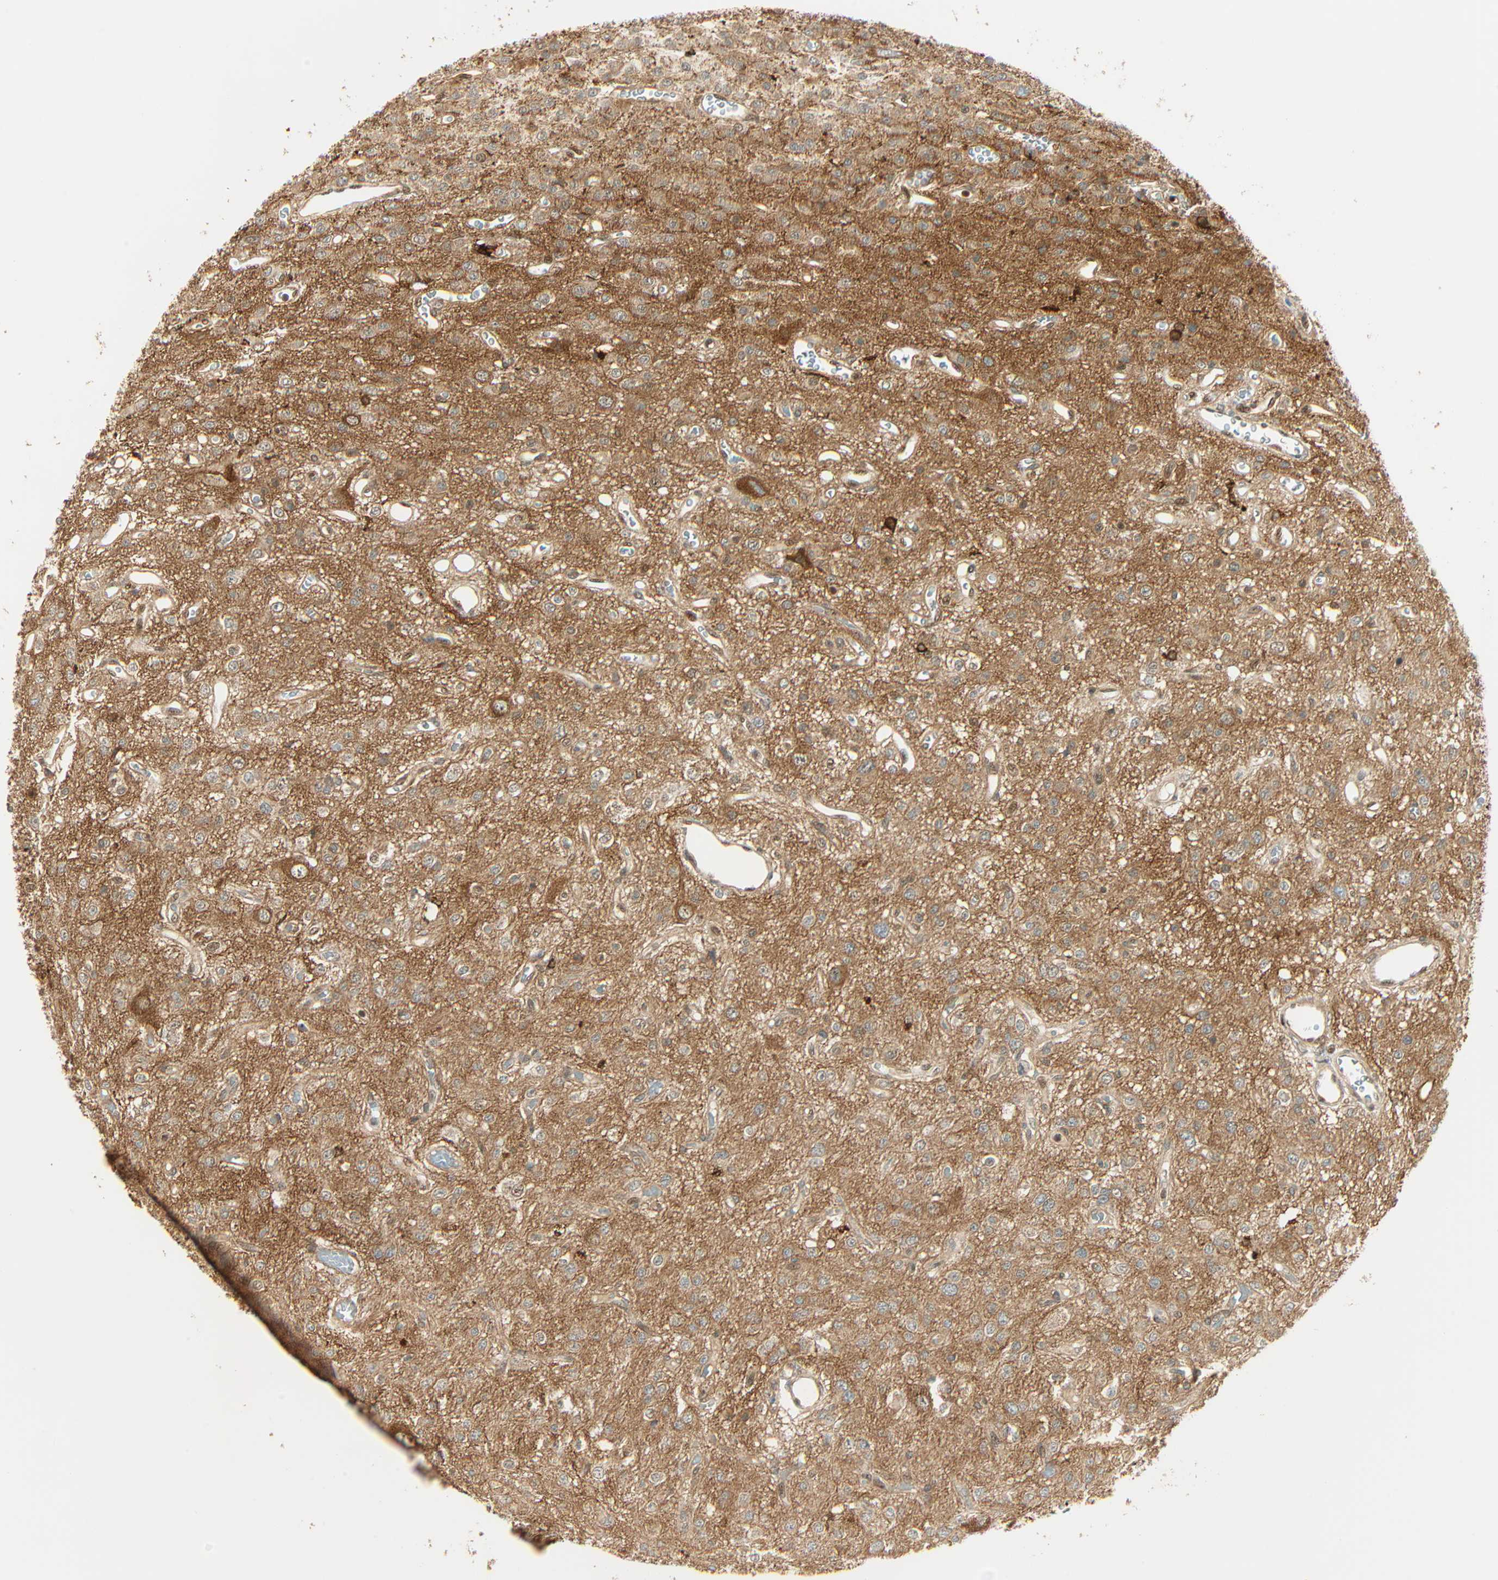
{"staining": {"intensity": "moderate", "quantity": ">75%", "location": "cytoplasmic/membranous"}, "tissue": "glioma", "cell_type": "Tumor cells", "image_type": "cancer", "snomed": [{"axis": "morphology", "description": "Glioma, malignant, Low grade"}, {"axis": "topography", "description": "Brain"}], "caption": "Glioma stained with a protein marker demonstrates moderate staining in tumor cells.", "gene": "PNPLA6", "patient": {"sex": "male", "age": 38}}